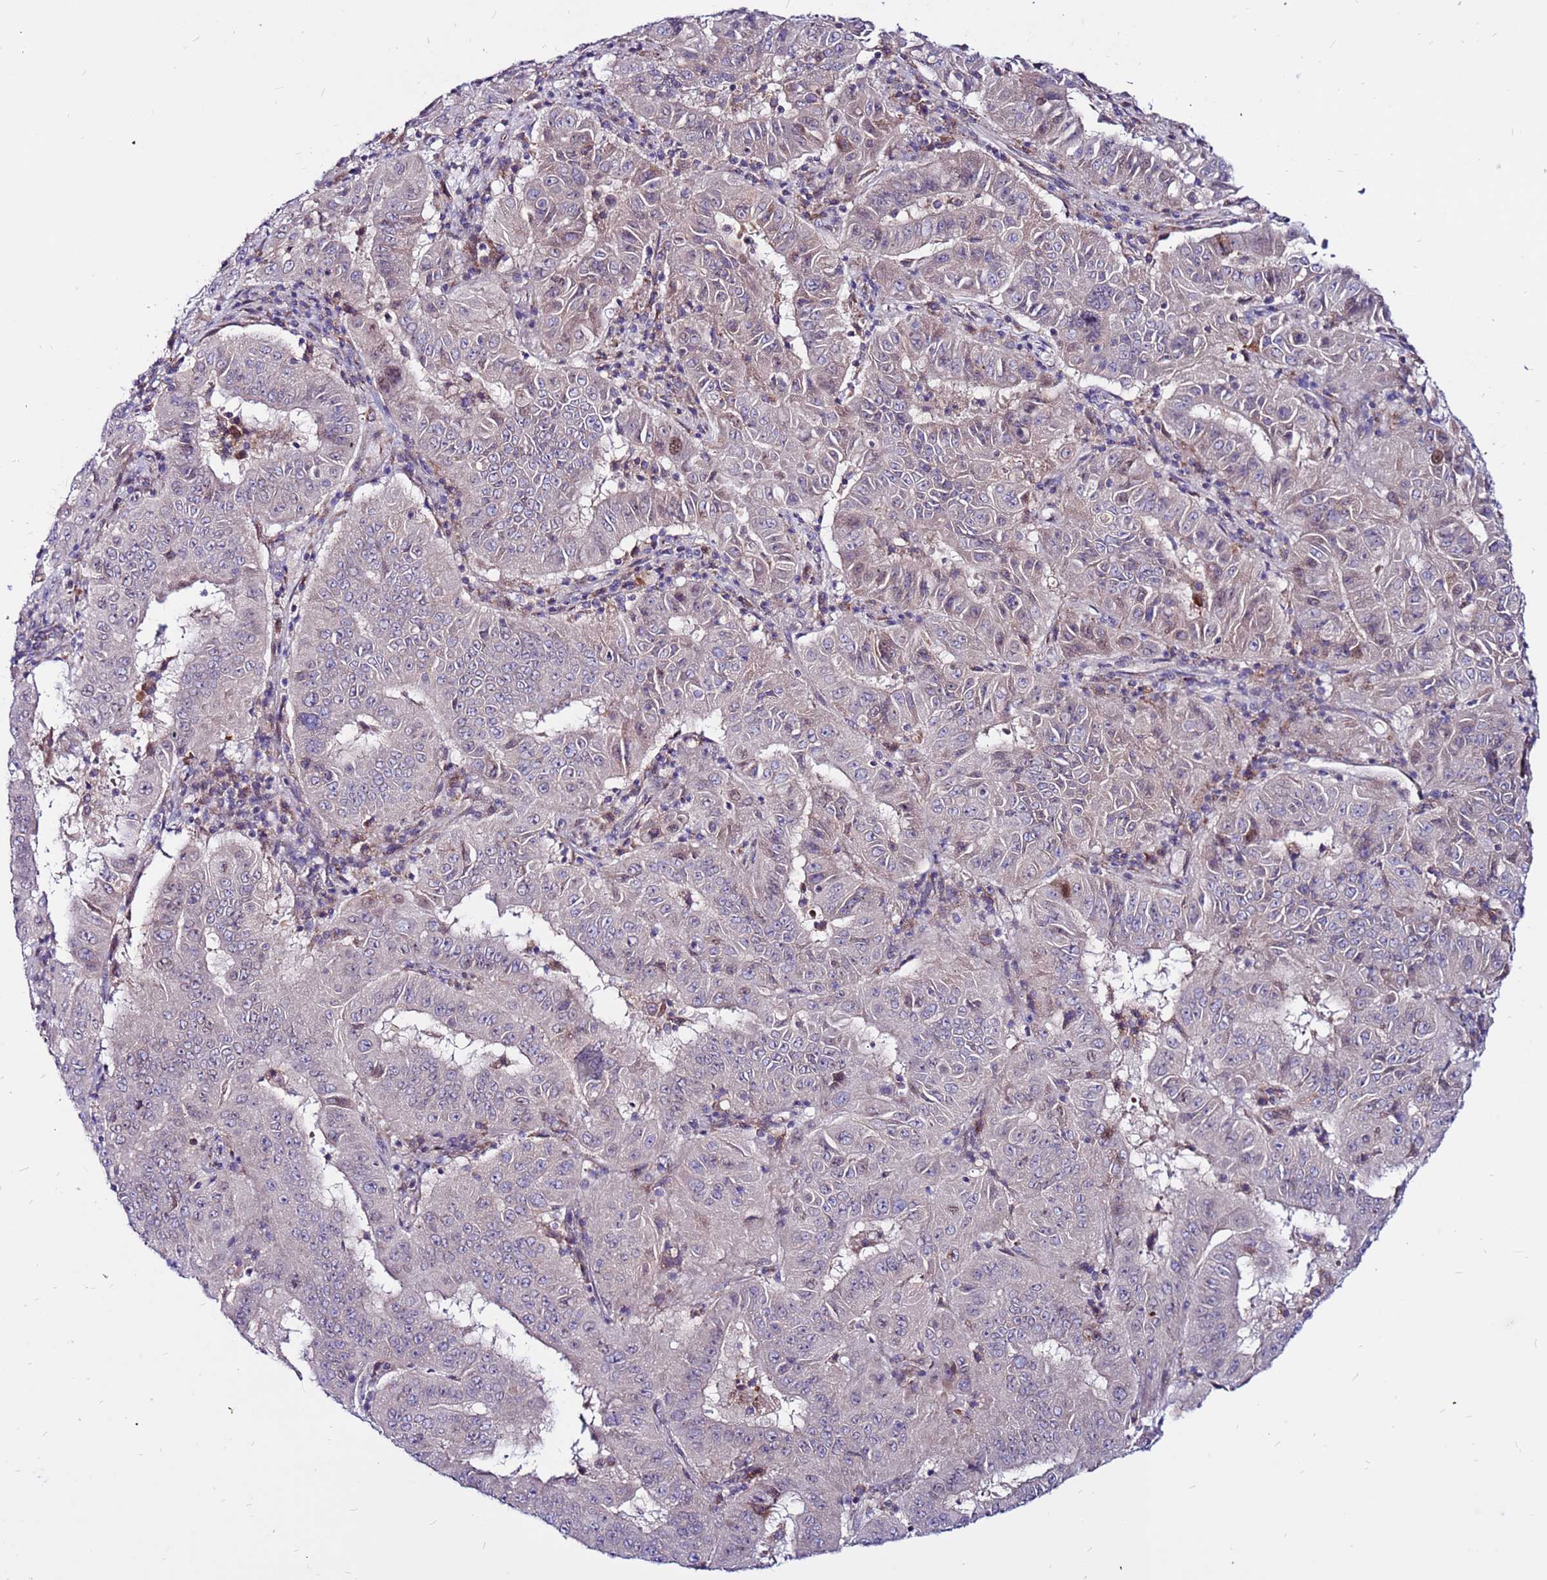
{"staining": {"intensity": "negative", "quantity": "none", "location": "none"}, "tissue": "pancreatic cancer", "cell_type": "Tumor cells", "image_type": "cancer", "snomed": [{"axis": "morphology", "description": "Adenocarcinoma, NOS"}, {"axis": "topography", "description": "Pancreas"}], "caption": "DAB immunohistochemical staining of pancreatic adenocarcinoma displays no significant positivity in tumor cells.", "gene": "CCDC71", "patient": {"sex": "male", "age": 63}}